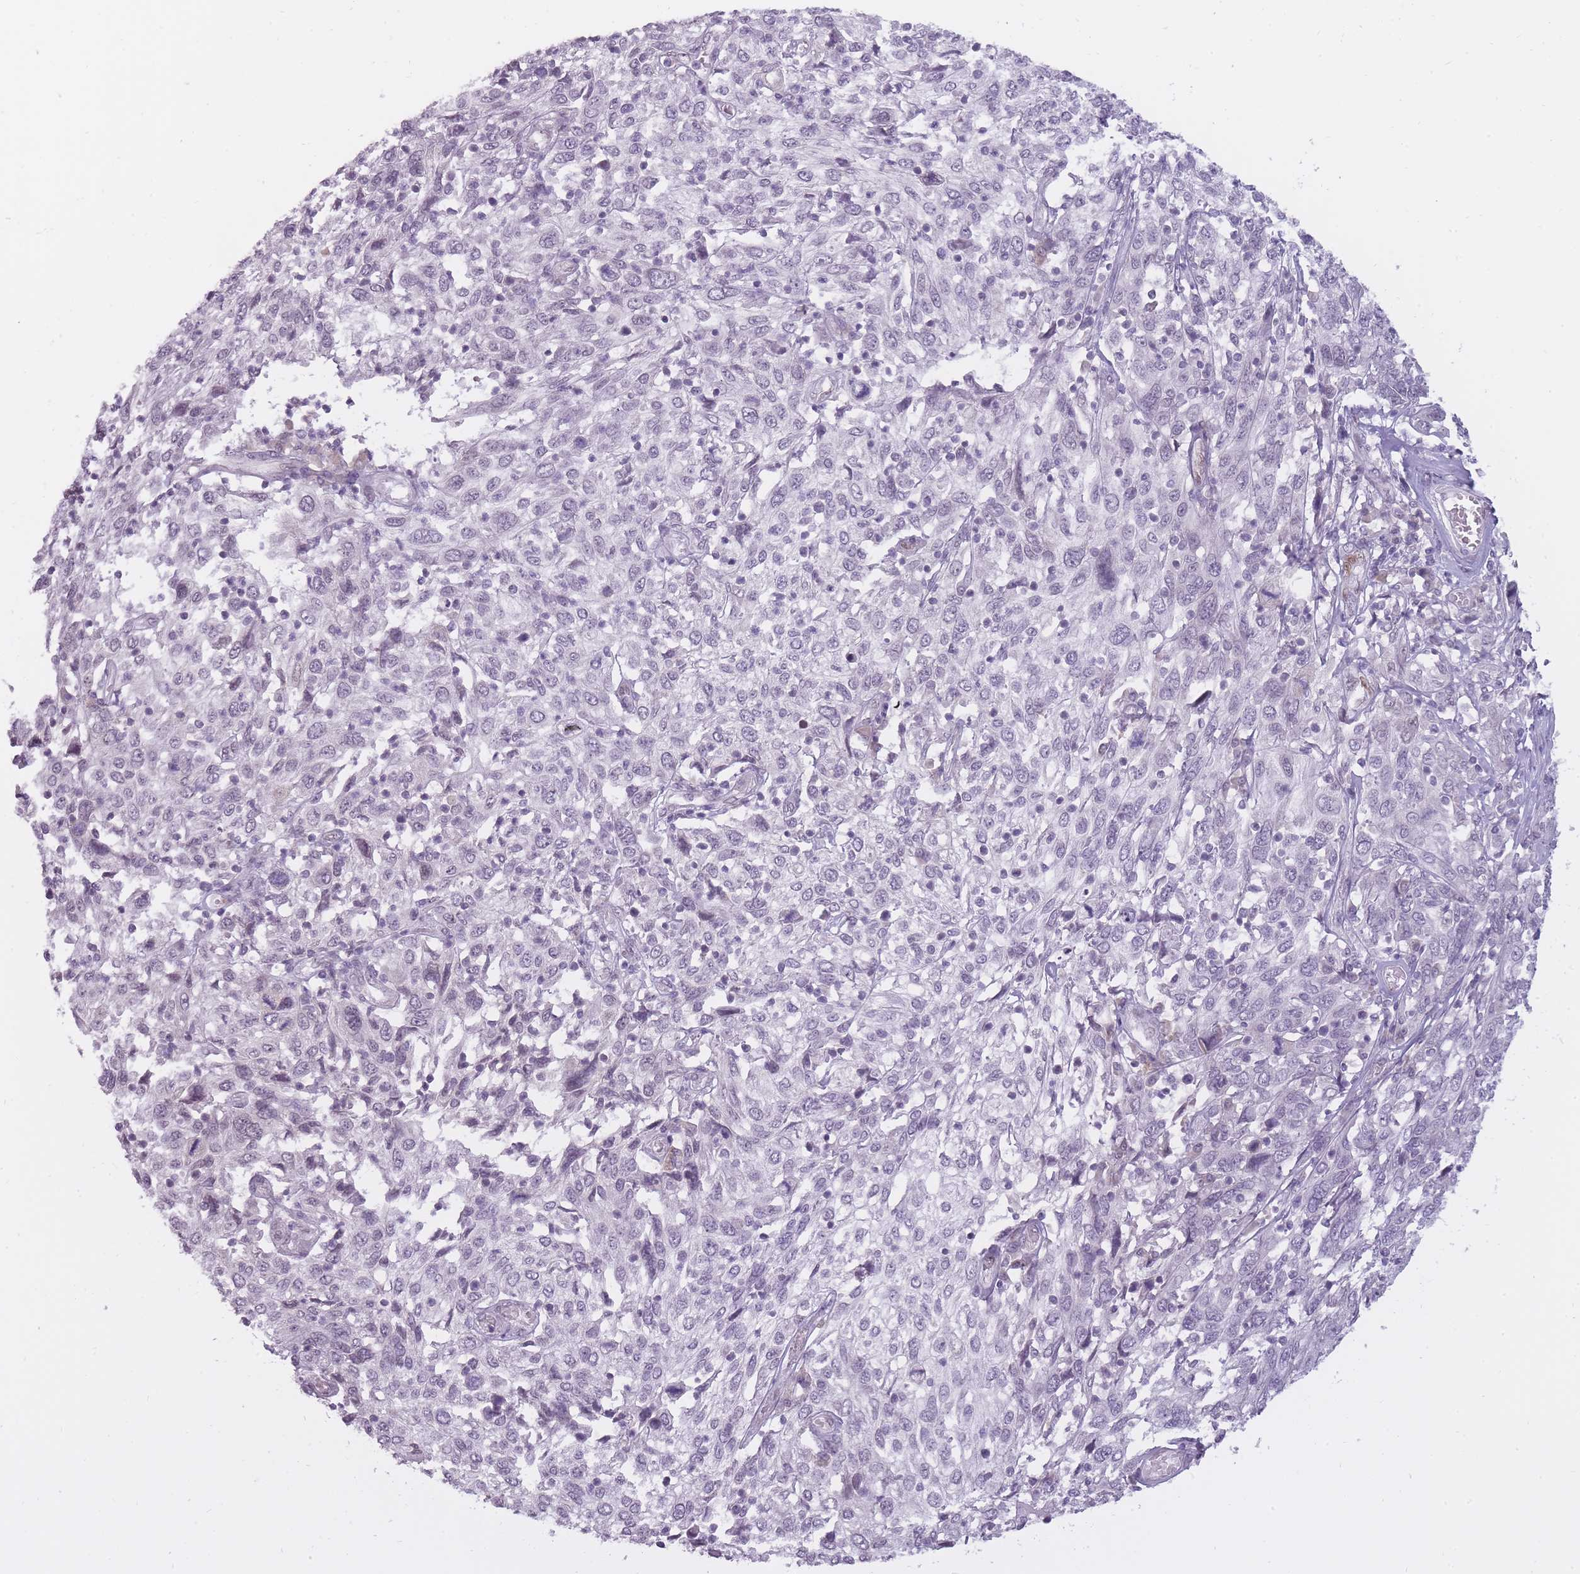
{"staining": {"intensity": "negative", "quantity": "none", "location": "none"}, "tissue": "cervical cancer", "cell_type": "Tumor cells", "image_type": "cancer", "snomed": [{"axis": "morphology", "description": "Squamous cell carcinoma, NOS"}, {"axis": "topography", "description": "Cervix"}], "caption": "Immunohistochemistry micrograph of cervical squamous cell carcinoma stained for a protein (brown), which shows no staining in tumor cells. The staining was performed using DAB (3,3'-diaminobenzidine) to visualize the protein expression in brown, while the nuclei were stained in blue with hematoxylin (Magnification: 20x).", "gene": "POMZP3", "patient": {"sex": "female", "age": 46}}